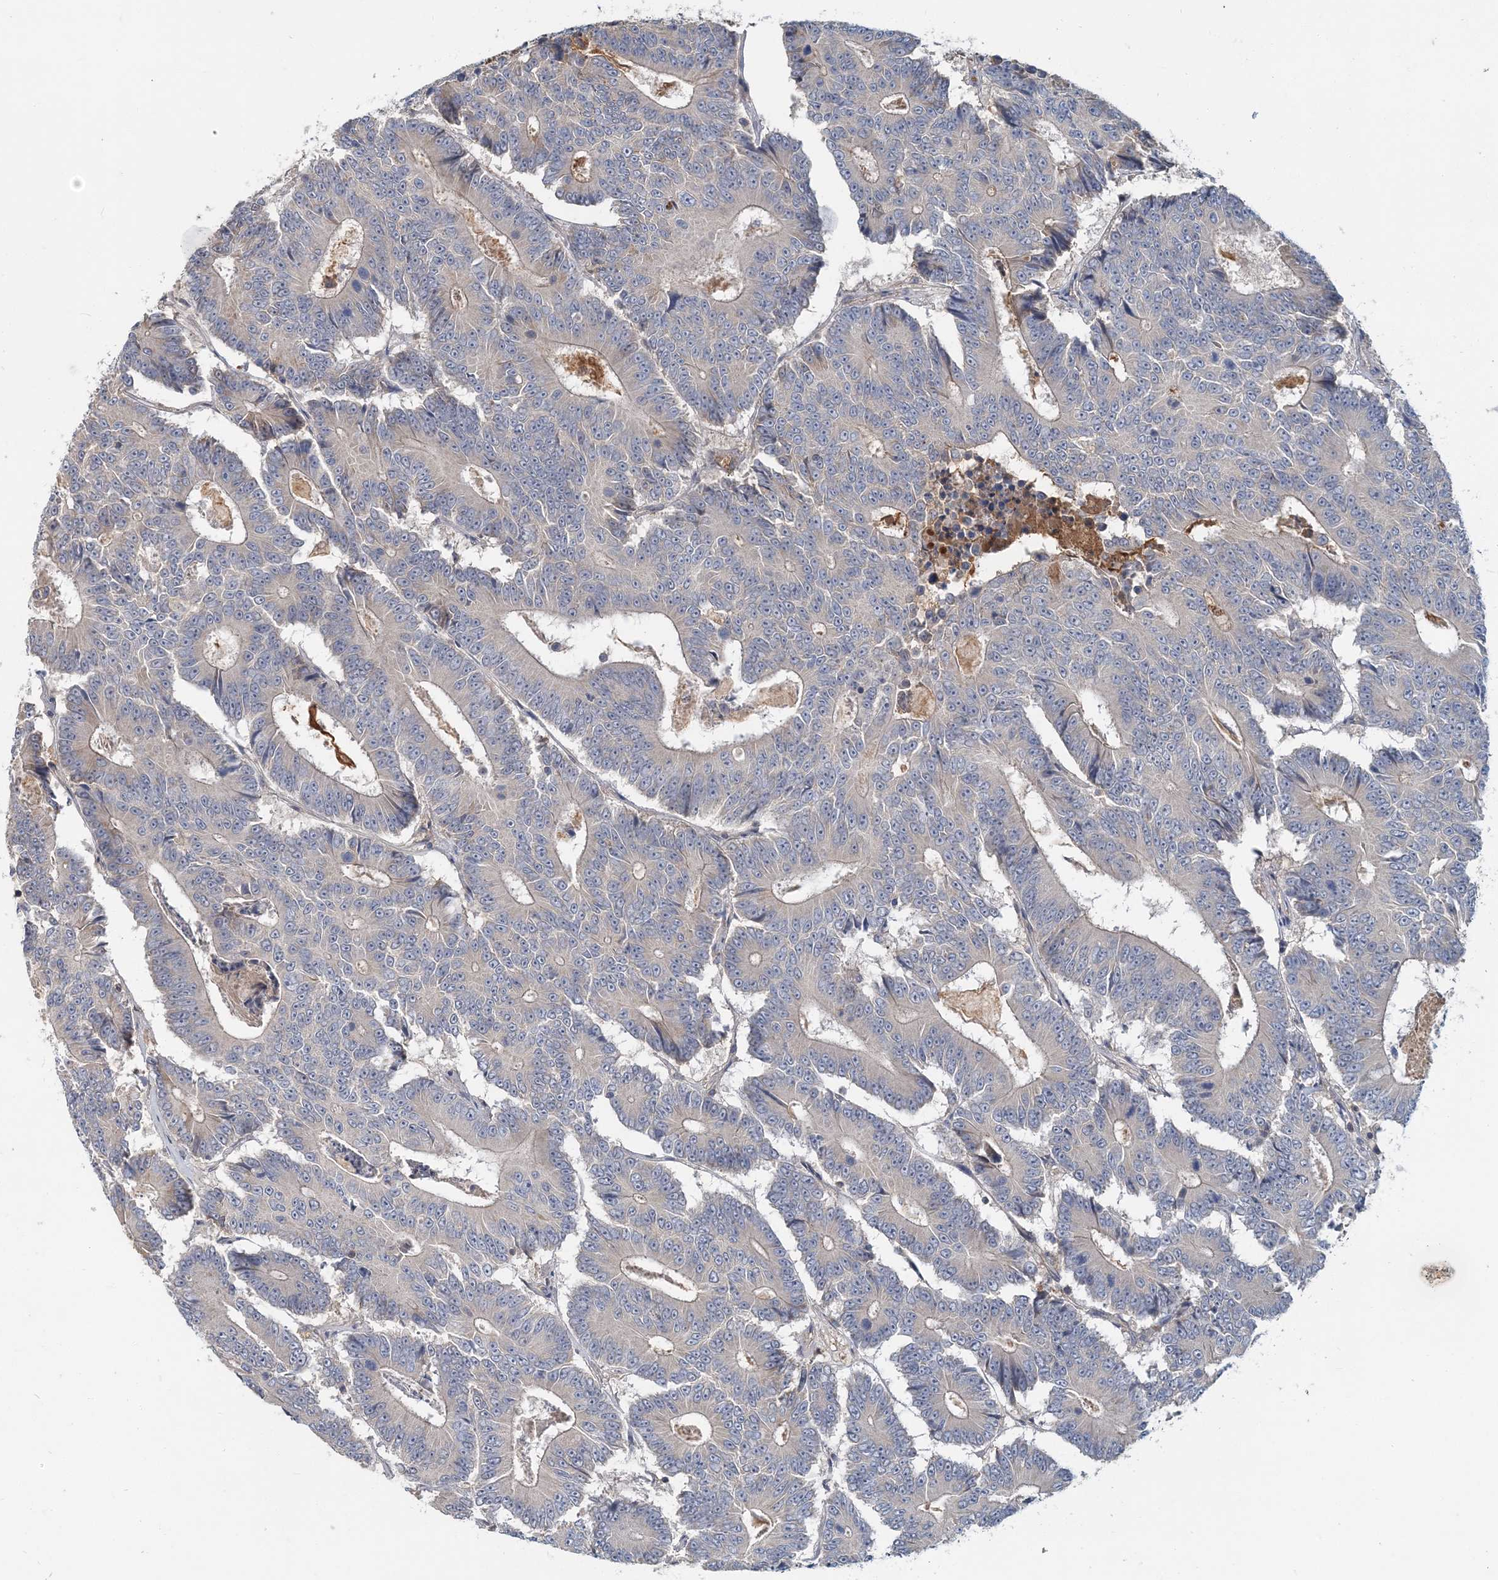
{"staining": {"intensity": "negative", "quantity": "none", "location": "none"}, "tissue": "colorectal cancer", "cell_type": "Tumor cells", "image_type": "cancer", "snomed": [{"axis": "morphology", "description": "Adenocarcinoma, NOS"}, {"axis": "topography", "description": "Colon"}], "caption": "This histopathology image is of colorectal cancer (adenocarcinoma) stained with immunohistochemistry (IHC) to label a protein in brown with the nuclei are counter-stained blue. There is no positivity in tumor cells. (Immunohistochemistry (ihc), brightfield microscopy, high magnification).", "gene": "RNF25", "patient": {"sex": "male", "age": 83}}